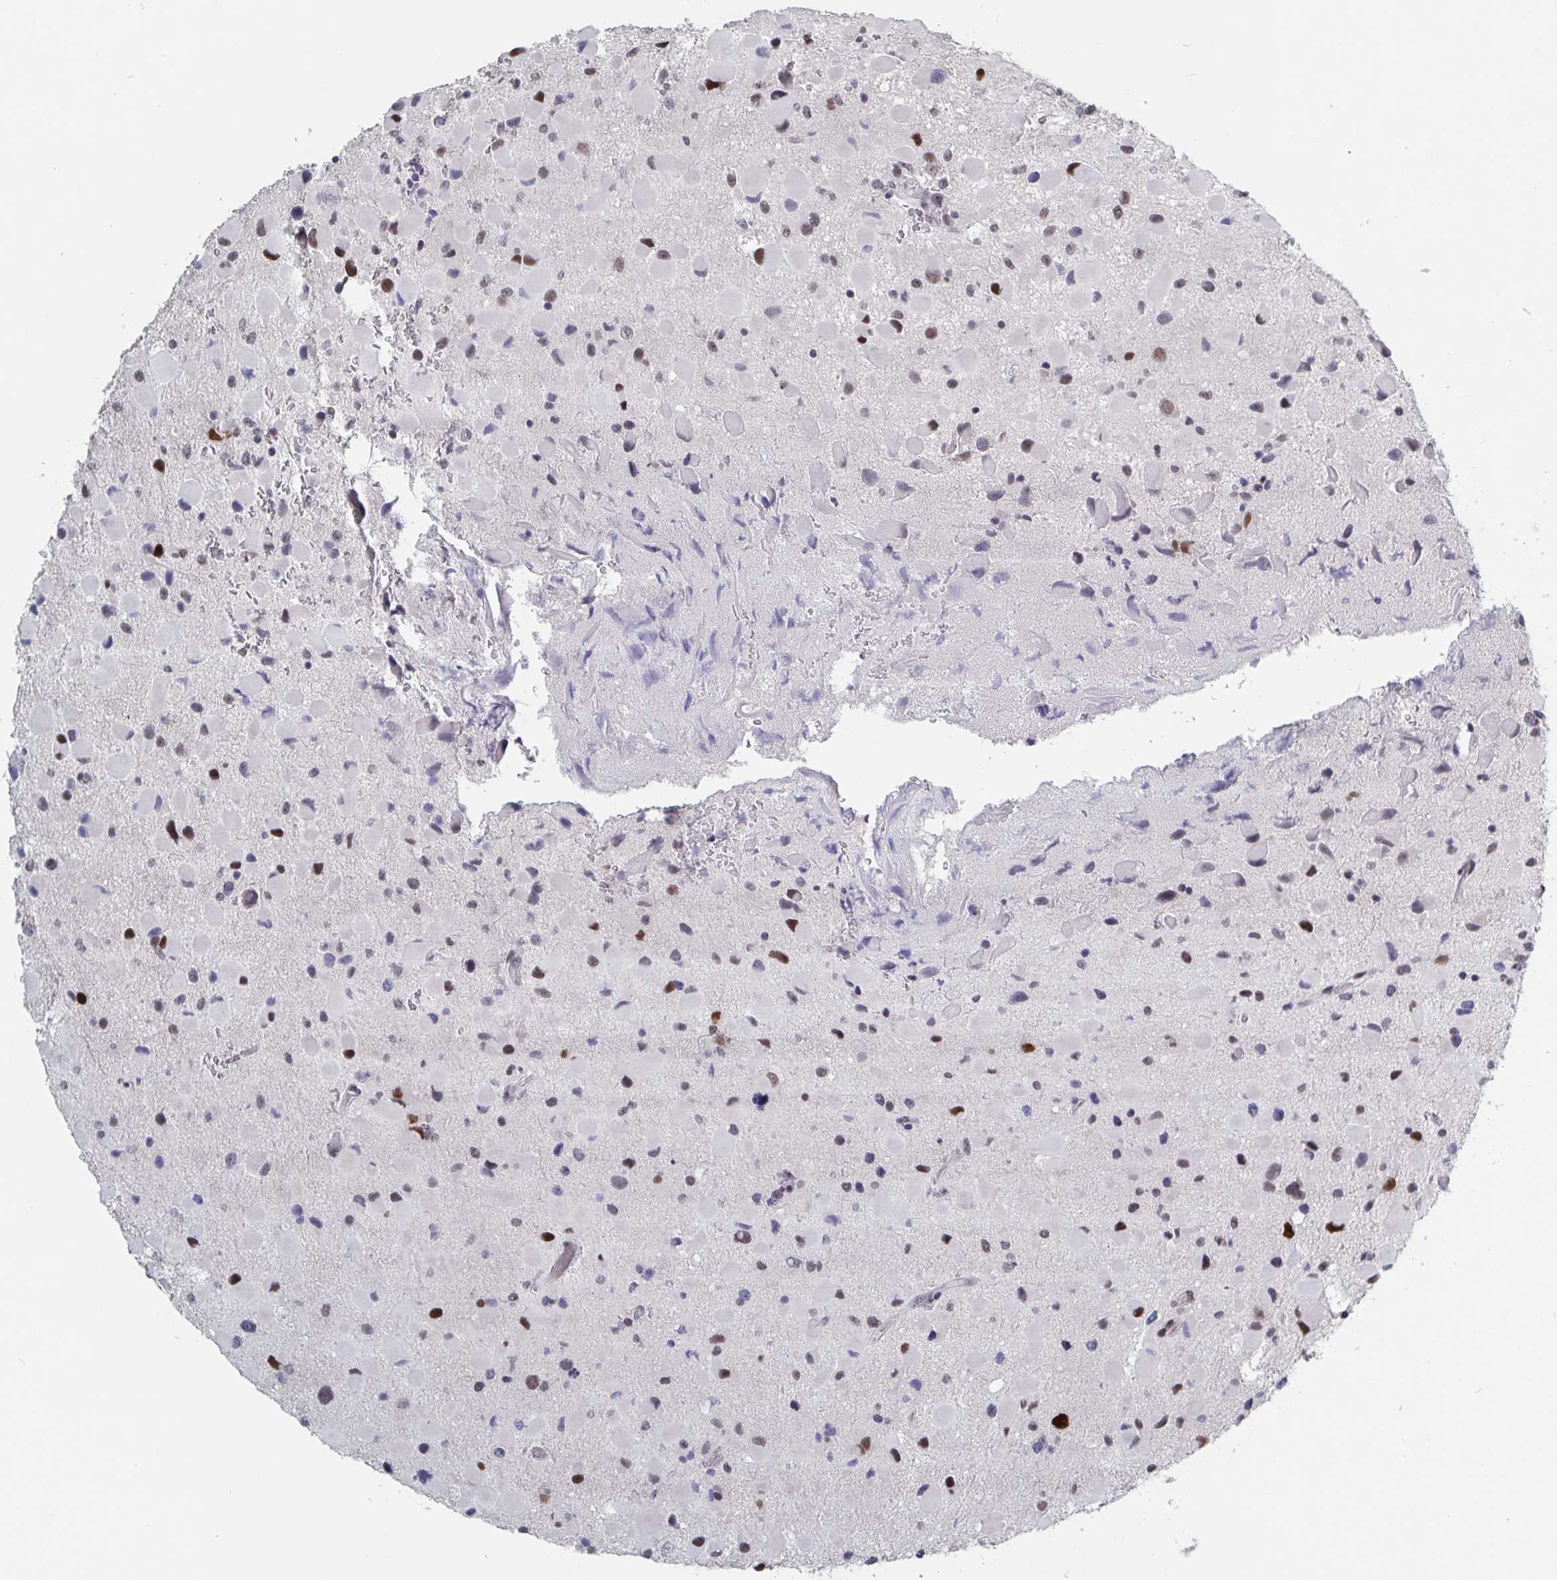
{"staining": {"intensity": "moderate", "quantity": "<25%", "location": "nuclear"}, "tissue": "glioma", "cell_type": "Tumor cells", "image_type": "cancer", "snomed": [{"axis": "morphology", "description": "Glioma, malignant, Low grade"}, {"axis": "topography", "description": "Brain"}], "caption": "About <25% of tumor cells in glioma show moderate nuclear protein staining as visualized by brown immunohistochemical staining.", "gene": "BCL7B", "patient": {"sex": "female", "age": 32}}